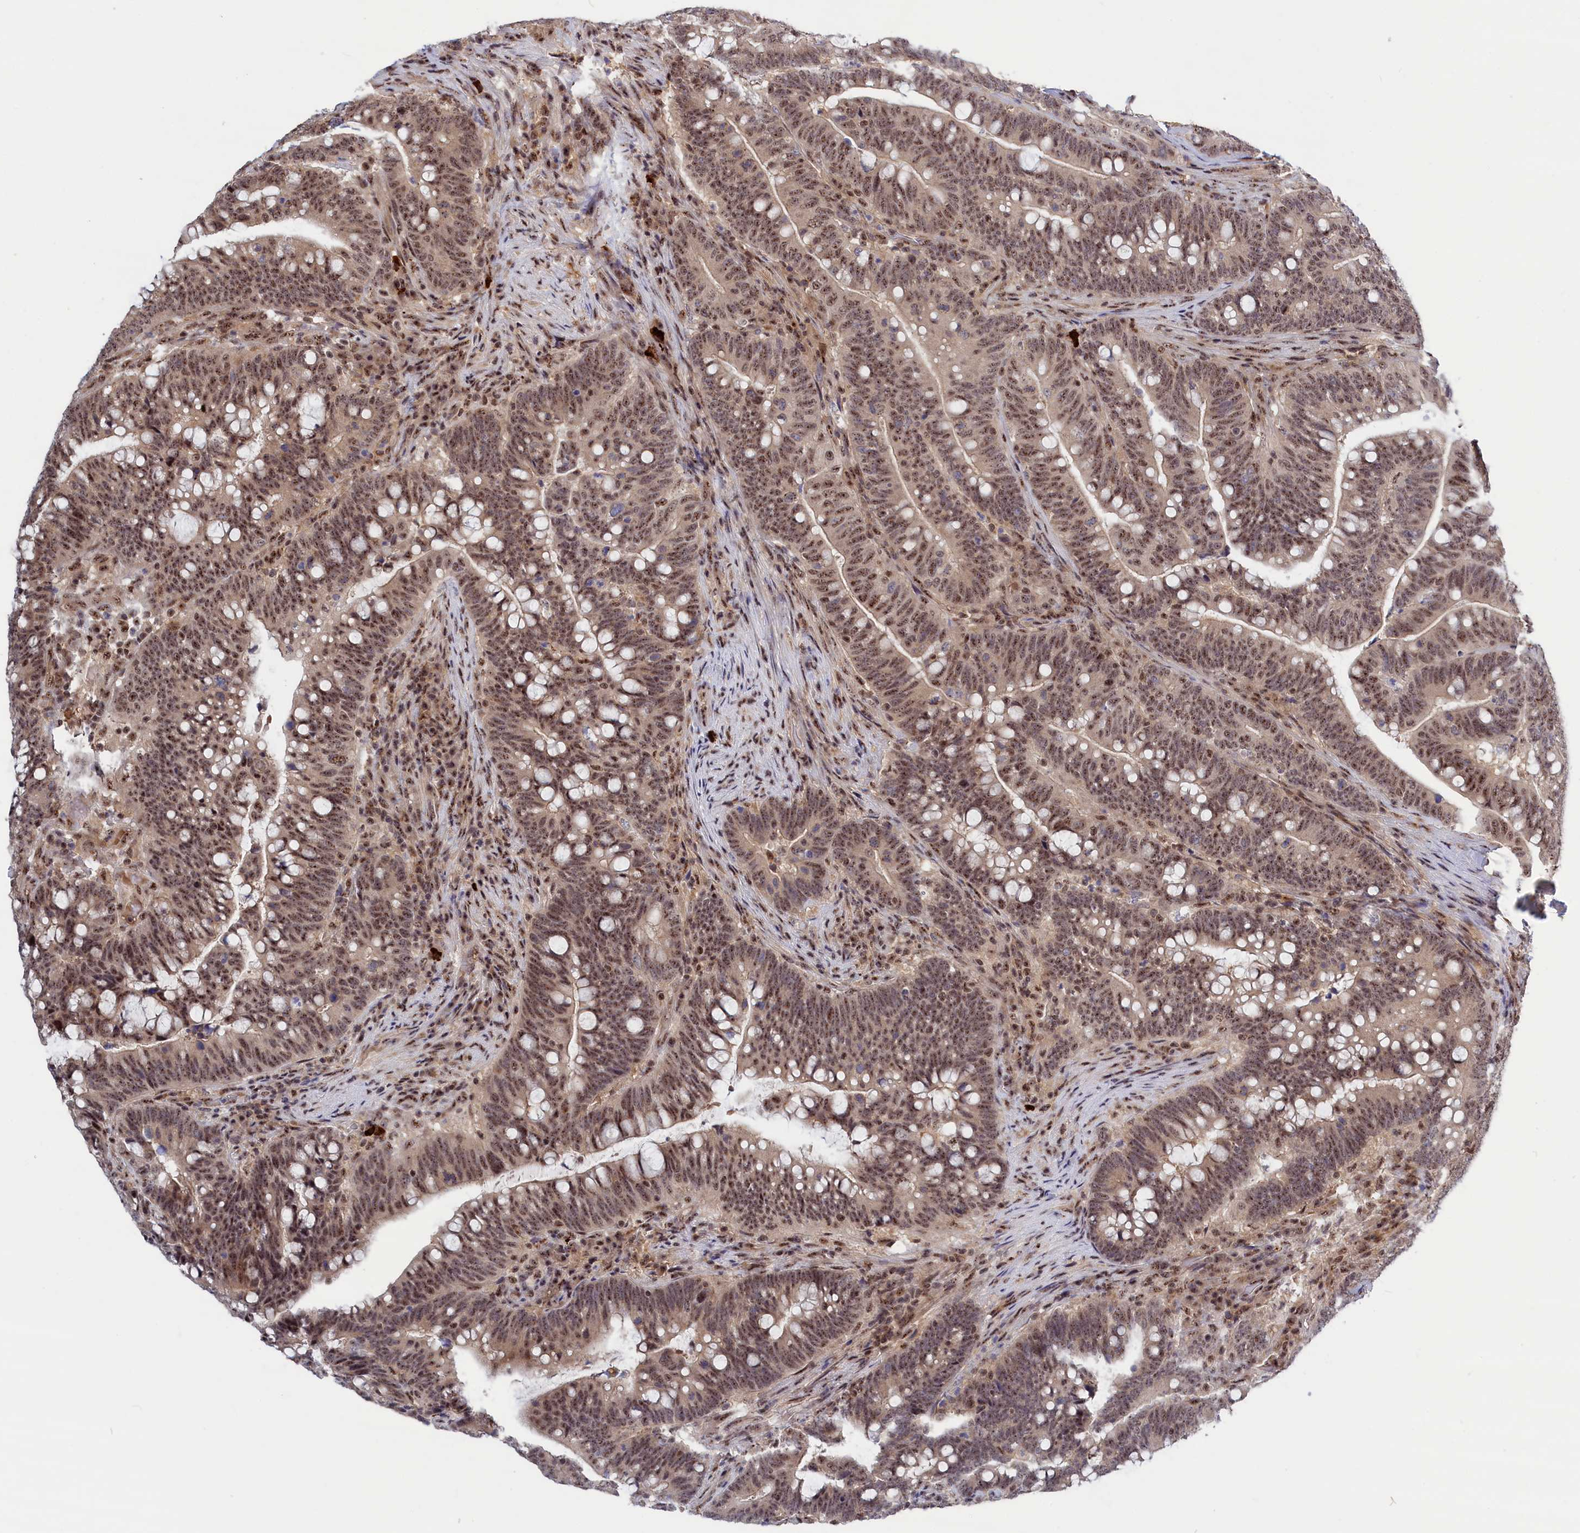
{"staining": {"intensity": "moderate", "quantity": ">75%", "location": "nuclear"}, "tissue": "colorectal cancer", "cell_type": "Tumor cells", "image_type": "cancer", "snomed": [{"axis": "morphology", "description": "Normal tissue, NOS"}, {"axis": "morphology", "description": "Adenocarcinoma, NOS"}, {"axis": "topography", "description": "Colon"}], "caption": "High-magnification brightfield microscopy of colorectal adenocarcinoma stained with DAB (brown) and counterstained with hematoxylin (blue). tumor cells exhibit moderate nuclear expression is identified in about>75% of cells.", "gene": "TAB1", "patient": {"sex": "female", "age": 66}}